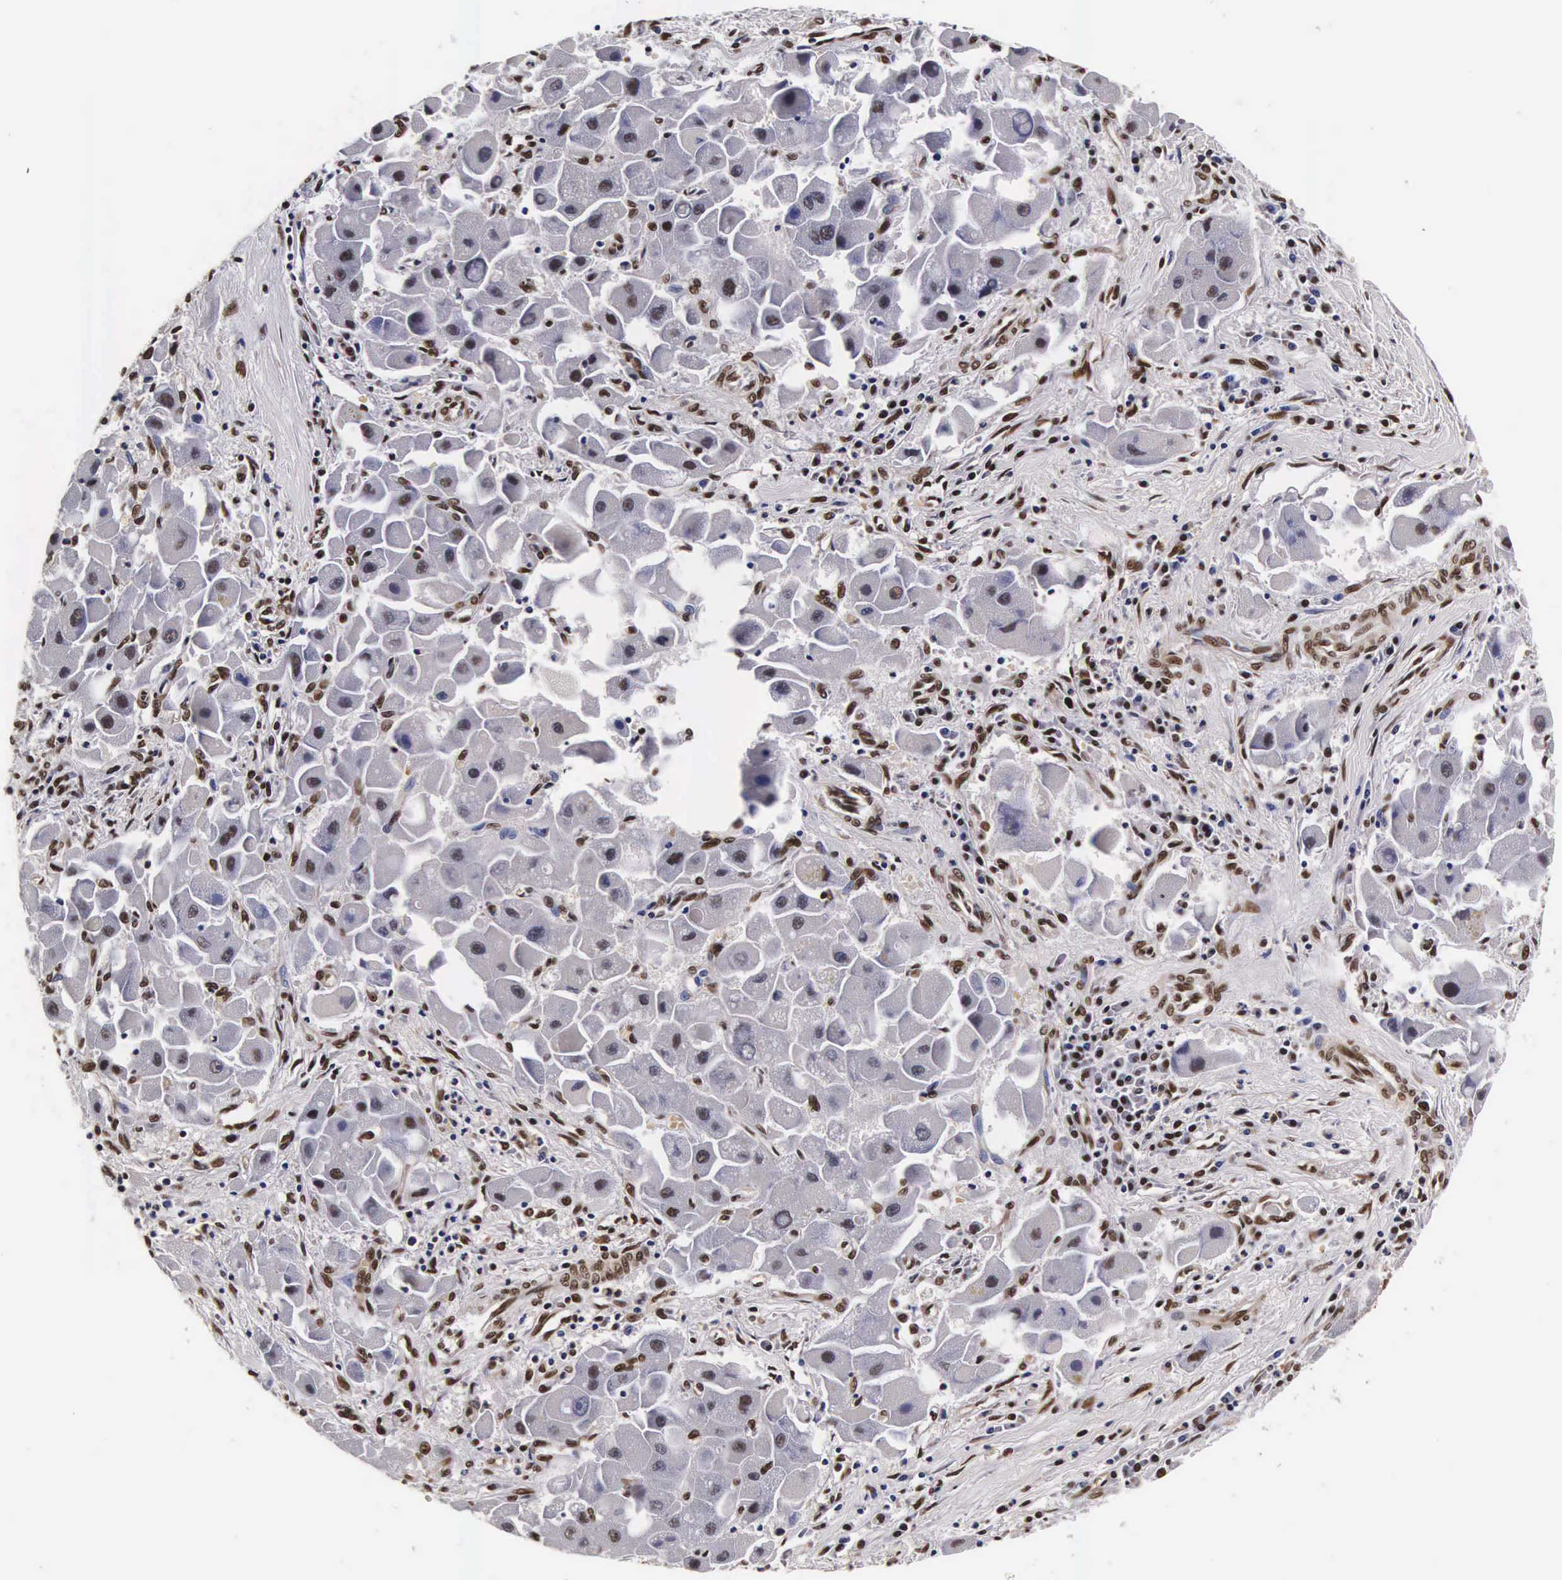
{"staining": {"intensity": "moderate", "quantity": "25%-75%", "location": "nuclear"}, "tissue": "liver cancer", "cell_type": "Tumor cells", "image_type": "cancer", "snomed": [{"axis": "morphology", "description": "Carcinoma, Hepatocellular, NOS"}, {"axis": "topography", "description": "Liver"}], "caption": "Liver cancer (hepatocellular carcinoma) was stained to show a protein in brown. There is medium levels of moderate nuclear expression in approximately 25%-75% of tumor cells. The staining was performed using DAB (3,3'-diaminobenzidine) to visualize the protein expression in brown, while the nuclei were stained in blue with hematoxylin (Magnification: 20x).", "gene": "PABPN1", "patient": {"sex": "male", "age": 24}}